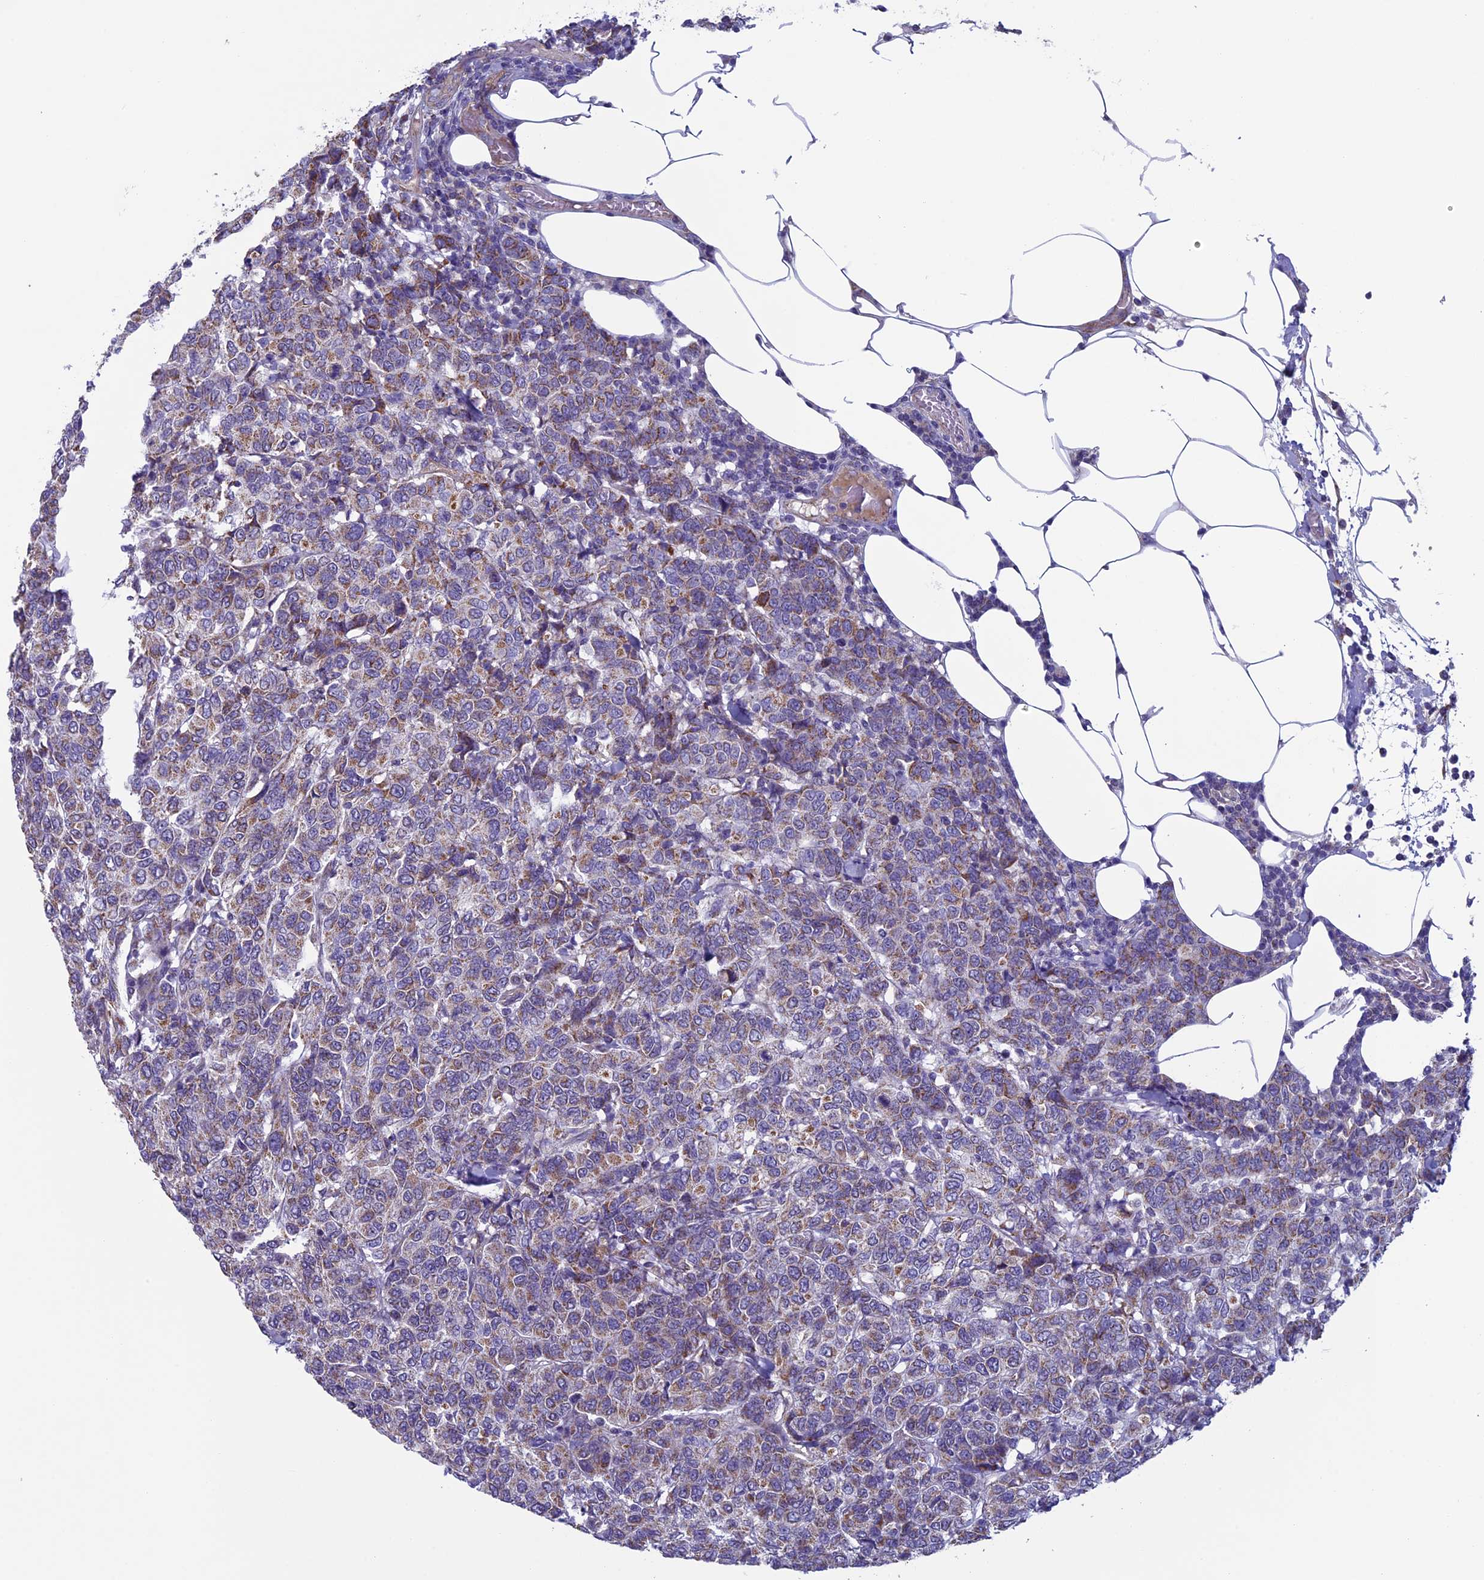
{"staining": {"intensity": "moderate", "quantity": ">75%", "location": "cytoplasmic/membranous"}, "tissue": "breast cancer", "cell_type": "Tumor cells", "image_type": "cancer", "snomed": [{"axis": "morphology", "description": "Duct carcinoma"}, {"axis": "topography", "description": "Breast"}], "caption": "DAB (3,3'-diaminobenzidine) immunohistochemical staining of breast cancer exhibits moderate cytoplasmic/membranous protein expression in approximately >75% of tumor cells.", "gene": "MFSD12", "patient": {"sex": "female", "age": 55}}